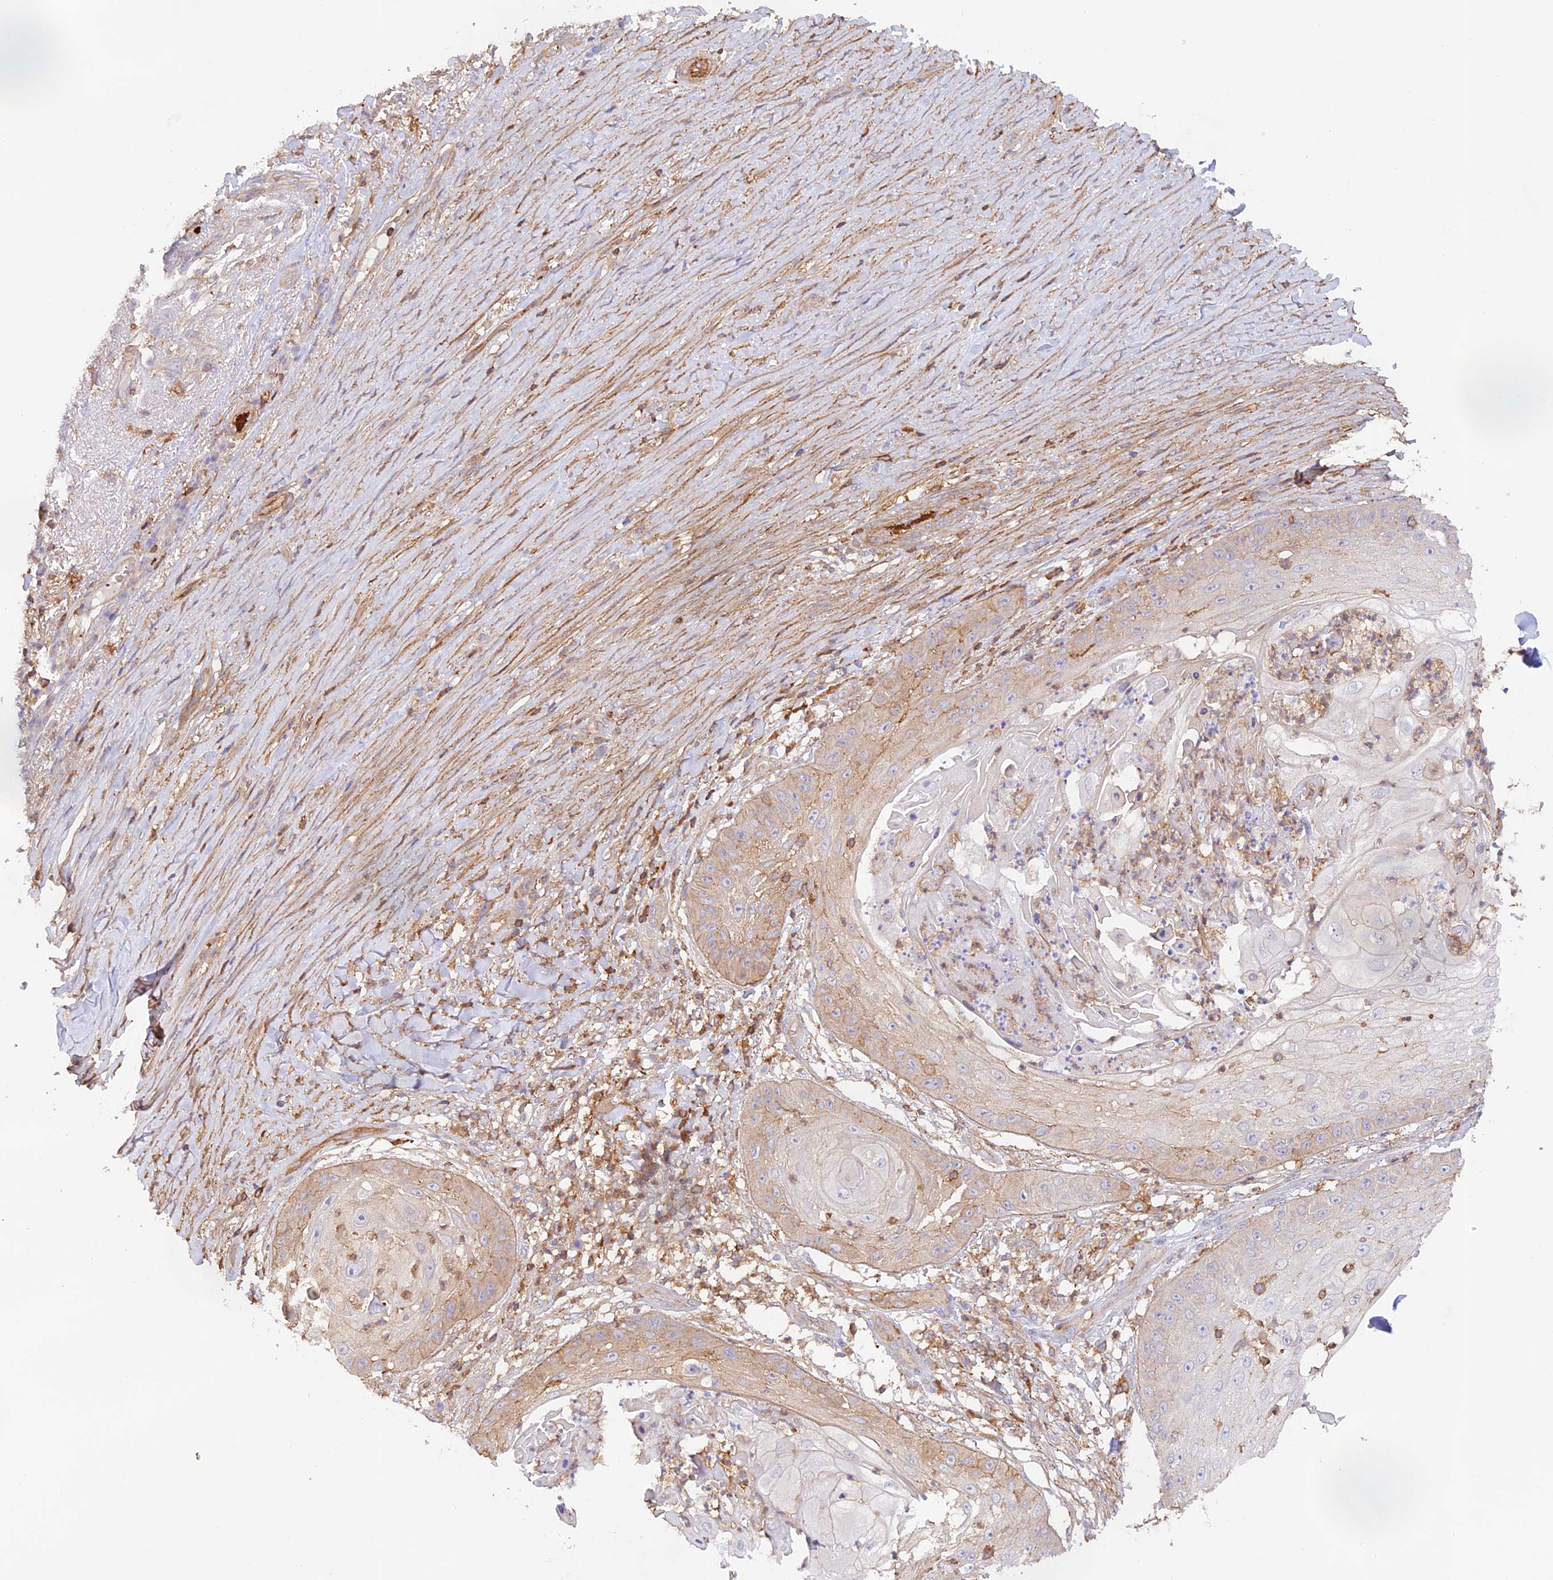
{"staining": {"intensity": "weak", "quantity": "25%-75%", "location": "cytoplasmic/membranous"}, "tissue": "skin cancer", "cell_type": "Tumor cells", "image_type": "cancer", "snomed": [{"axis": "morphology", "description": "Squamous cell carcinoma, NOS"}, {"axis": "topography", "description": "Skin"}], "caption": "Skin cancer tissue demonstrates weak cytoplasmic/membranous staining in about 25%-75% of tumor cells", "gene": "DENND1C", "patient": {"sex": "male", "age": 70}}